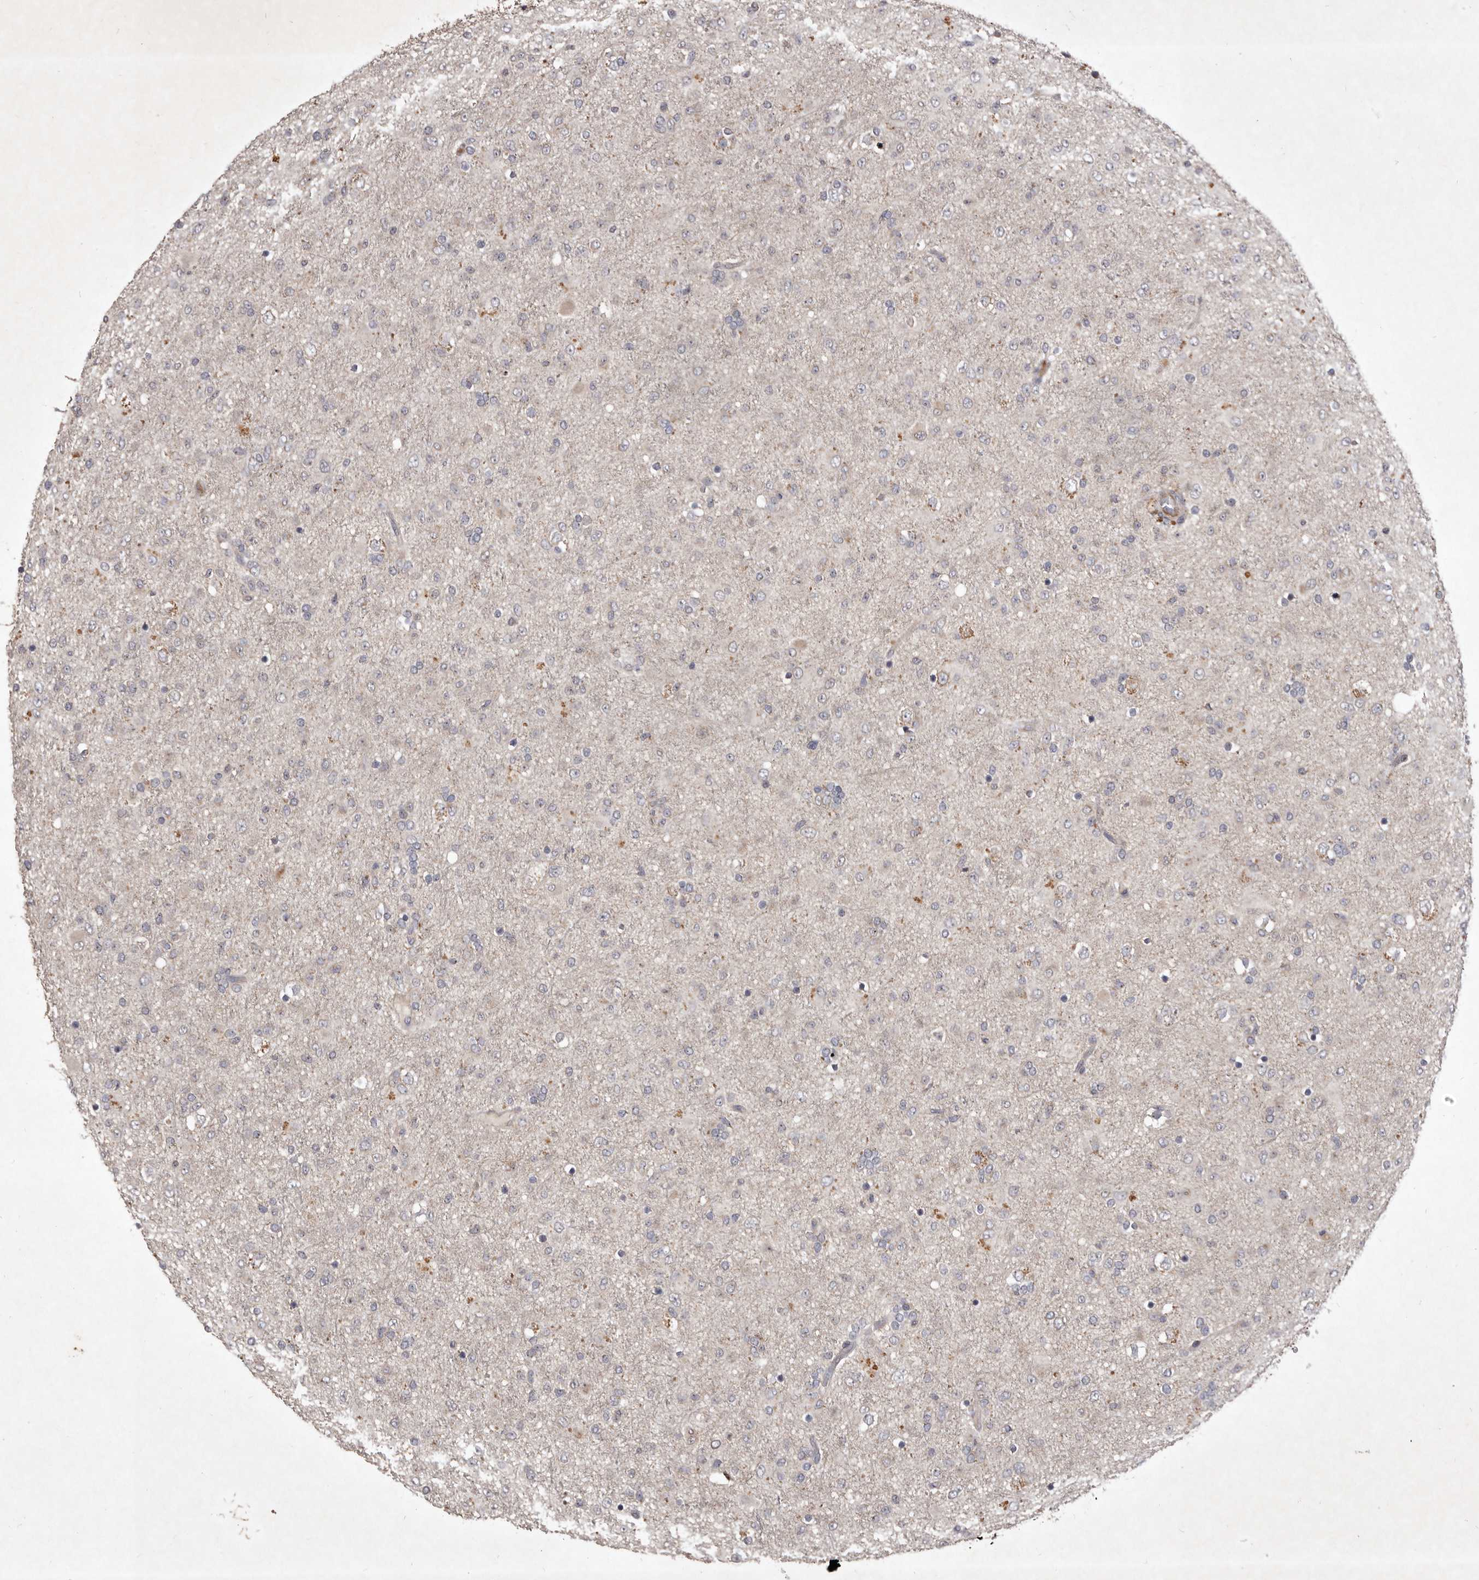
{"staining": {"intensity": "negative", "quantity": "none", "location": "none"}, "tissue": "glioma", "cell_type": "Tumor cells", "image_type": "cancer", "snomed": [{"axis": "morphology", "description": "Glioma, malignant, Low grade"}, {"axis": "topography", "description": "Brain"}], "caption": "Immunohistochemistry of human glioma reveals no expression in tumor cells.", "gene": "FLAD1", "patient": {"sex": "male", "age": 65}}